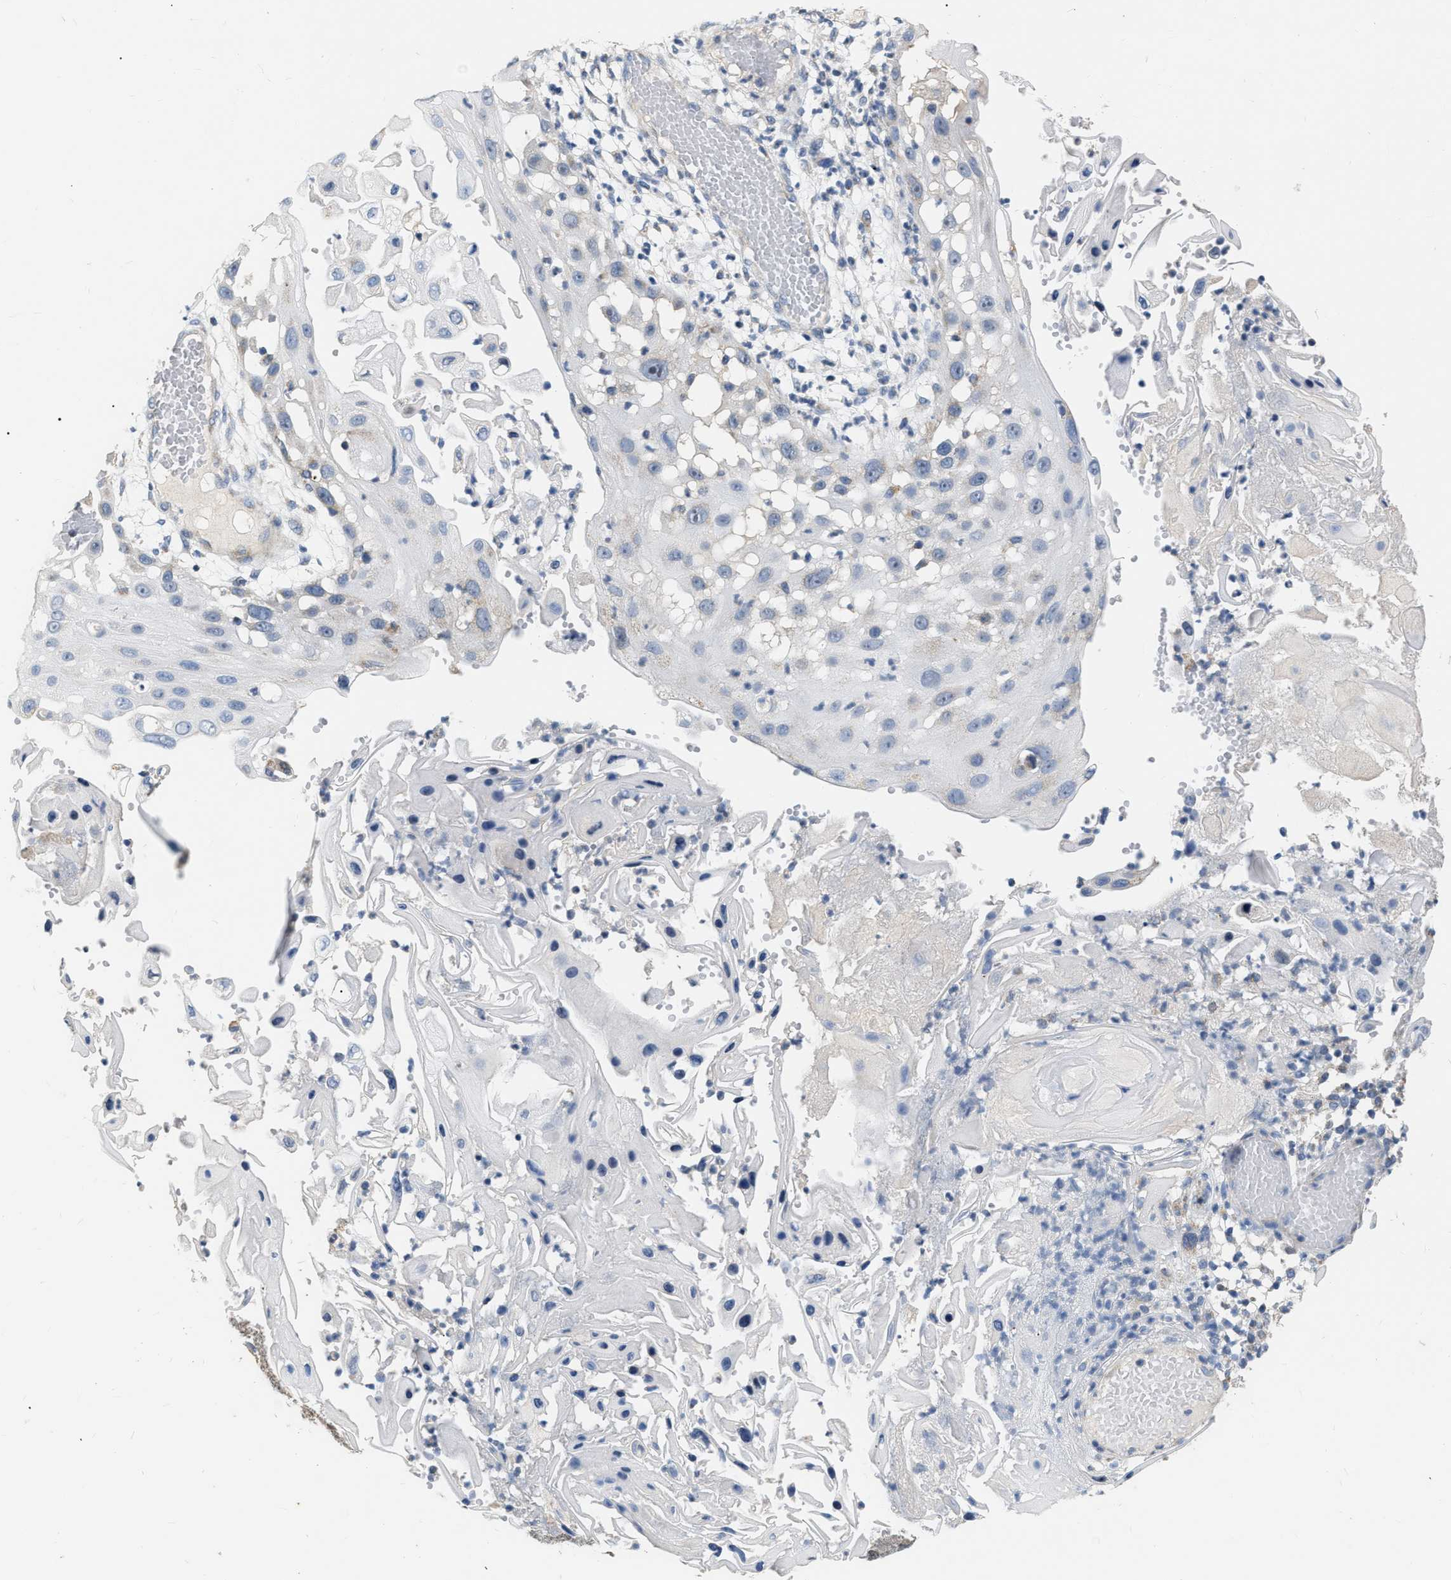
{"staining": {"intensity": "negative", "quantity": "none", "location": "none"}, "tissue": "skin cancer", "cell_type": "Tumor cells", "image_type": "cancer", "snomed": [{"axis": "morphology", "description": "Squamous cell carcinoma, NOS"}, {"axis": "topography", "description": "Skin"}], "caption": "Immunohistochemistry micrograph of human skin squamous cell carcinoma stained for a protein (brown), which exhibits no expression in tumor cells.", "gene": "DDX56", "patient": {"sex": "female", "age": 44}}